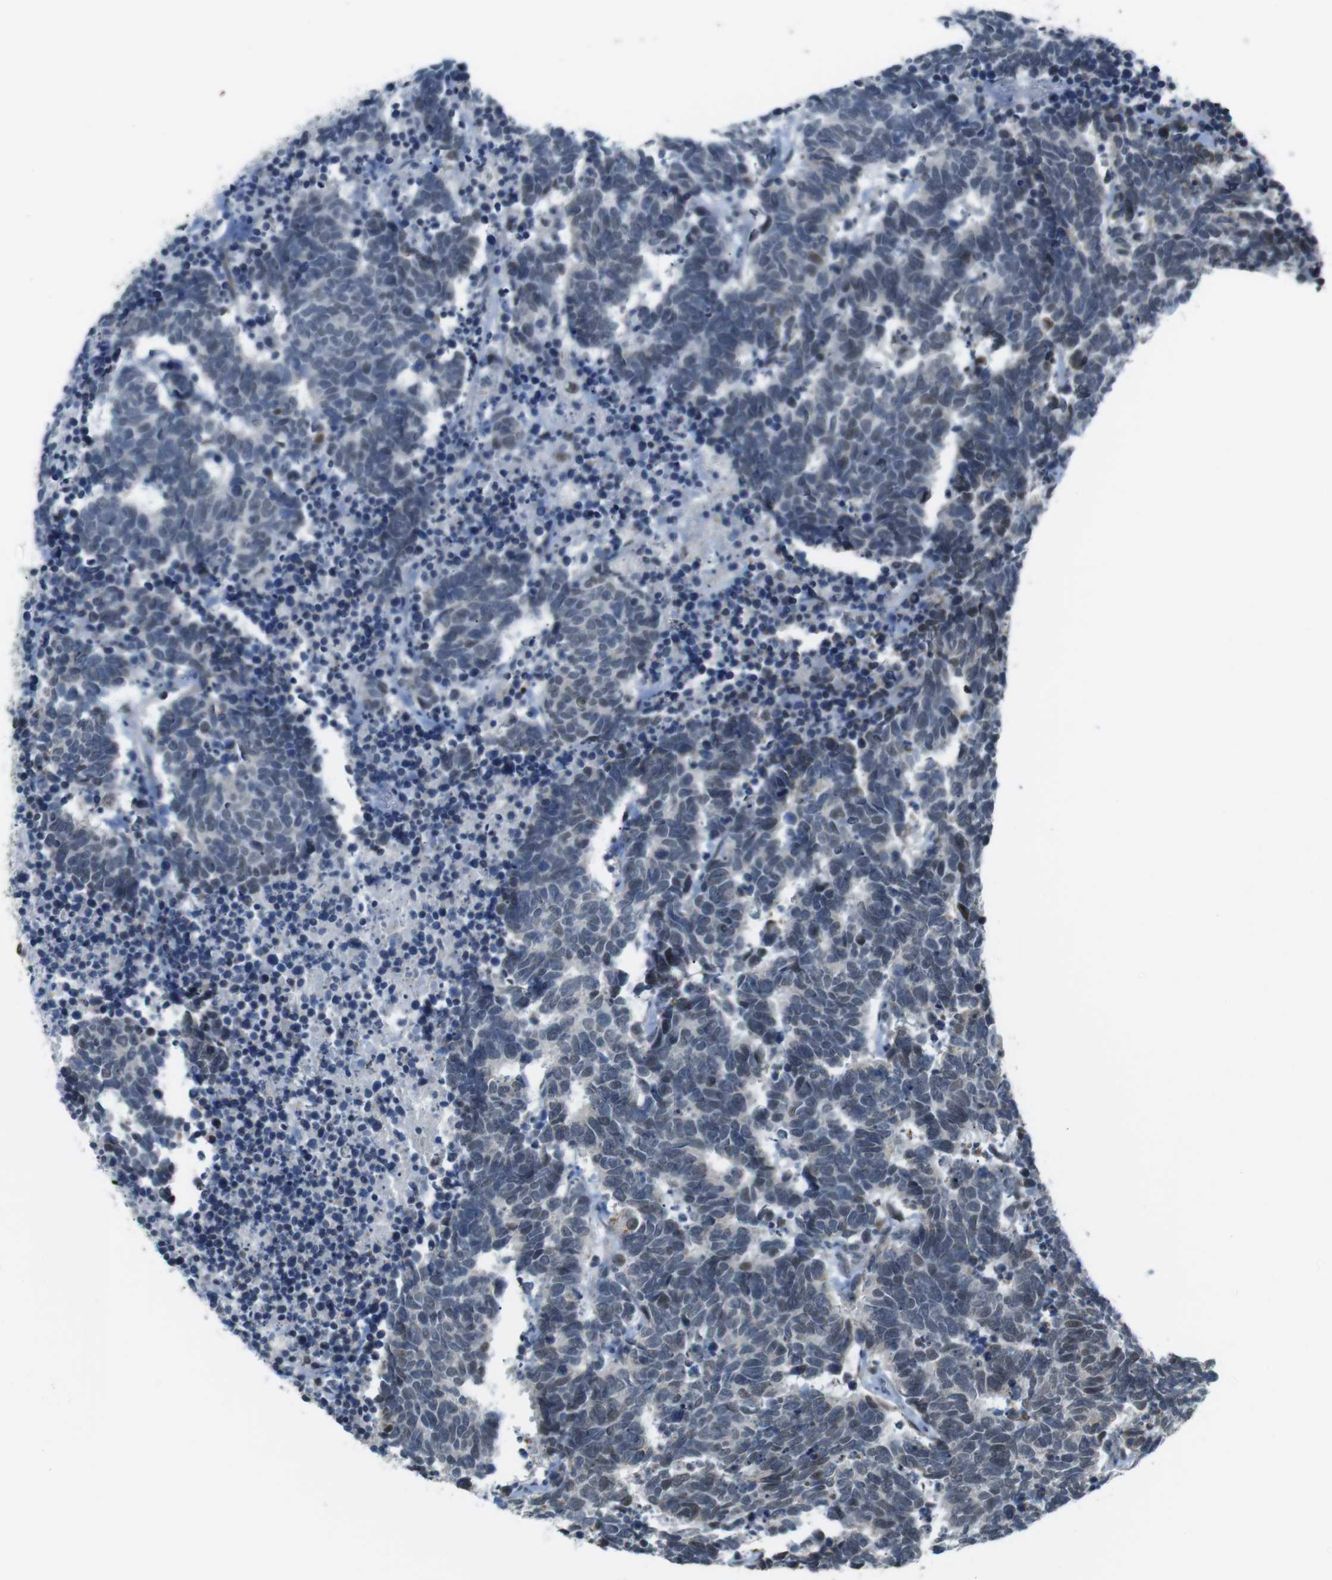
{"staining": {"intensity": "weak", "quantity": "<25%", "location": "nuclear"}, "tissue": "carcinoid", "cell_type": "Tumor cells", "image_type": "cancer", "snomed": [{"axis": "morphology", "description": "Carcinoma, NOS"}, {"axis": "morphology", "description": "Carcinoid, malignant, NOS"}, {"axis": "topography", "description": "Urinary bladder"}], "caption": "A micrograph of carcinoid stained for a protein shows no brown staining in tumor cells.", "gene": "USP7", "patient": {"sex": "male", "age": 57}}